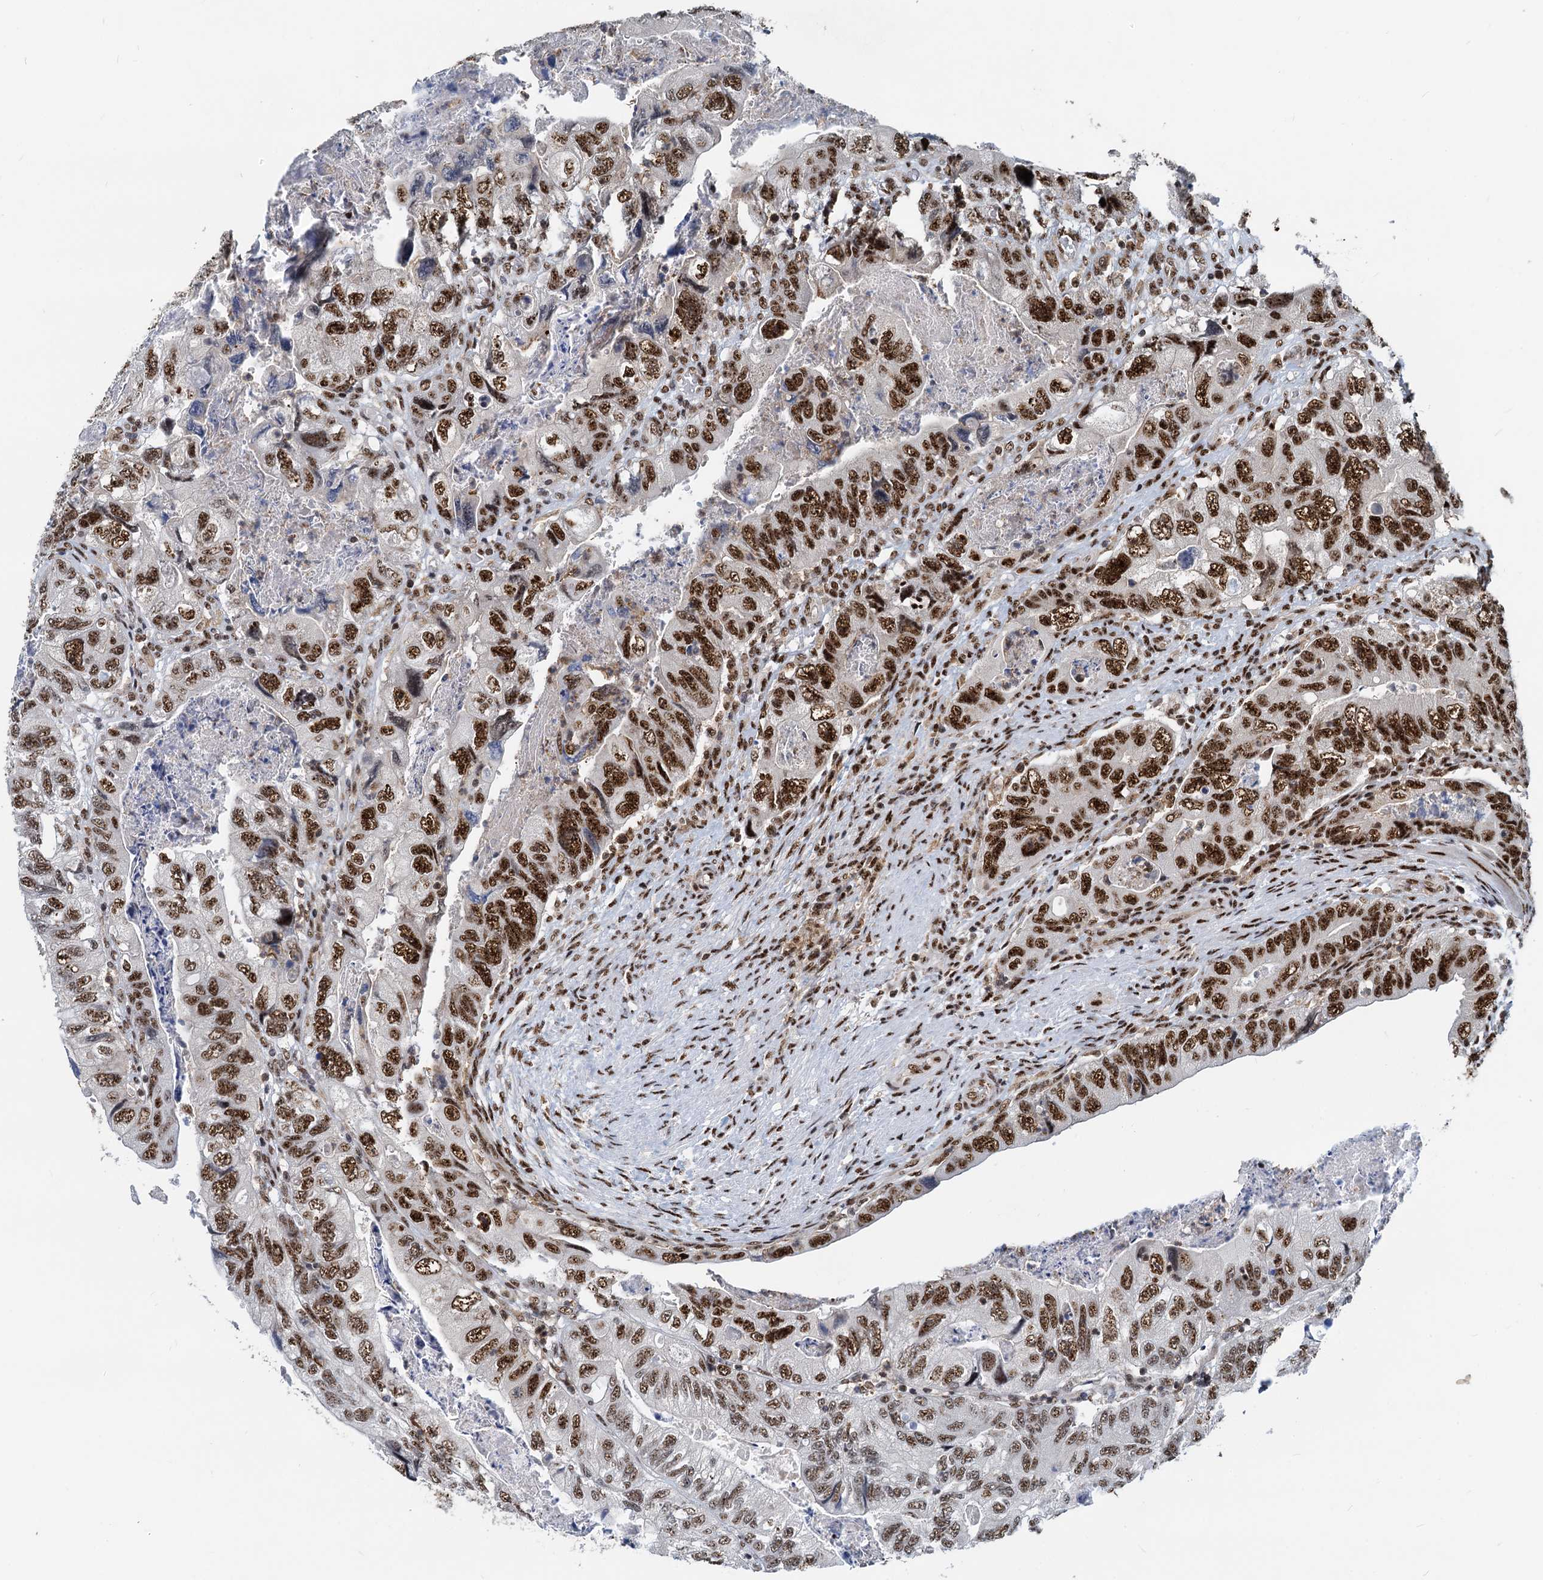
{"staining": {"intensity": "strong", "quantity": ">75%", "location": "nuclear"}, "tissue": "colorectal cancer", "cell_type": "Tumor cells", "image_type": "cancer", "snomed": [{"axis": "morphology", "description": "Adenocarcinoma, NOS"}, {"axis": "topography", "description": "Rectum"}], "caption": "High-magnification brightfield microscopy of adenocarcinoma (colorectal) stained with DAB (brown) and counterstained with hematoxylin (blue). tumor cells exhibit strong nuclear expression is appreciated in about>75% of cells.", "gene": "RBM26", "patient": {"sex": "male", "age": 63}}